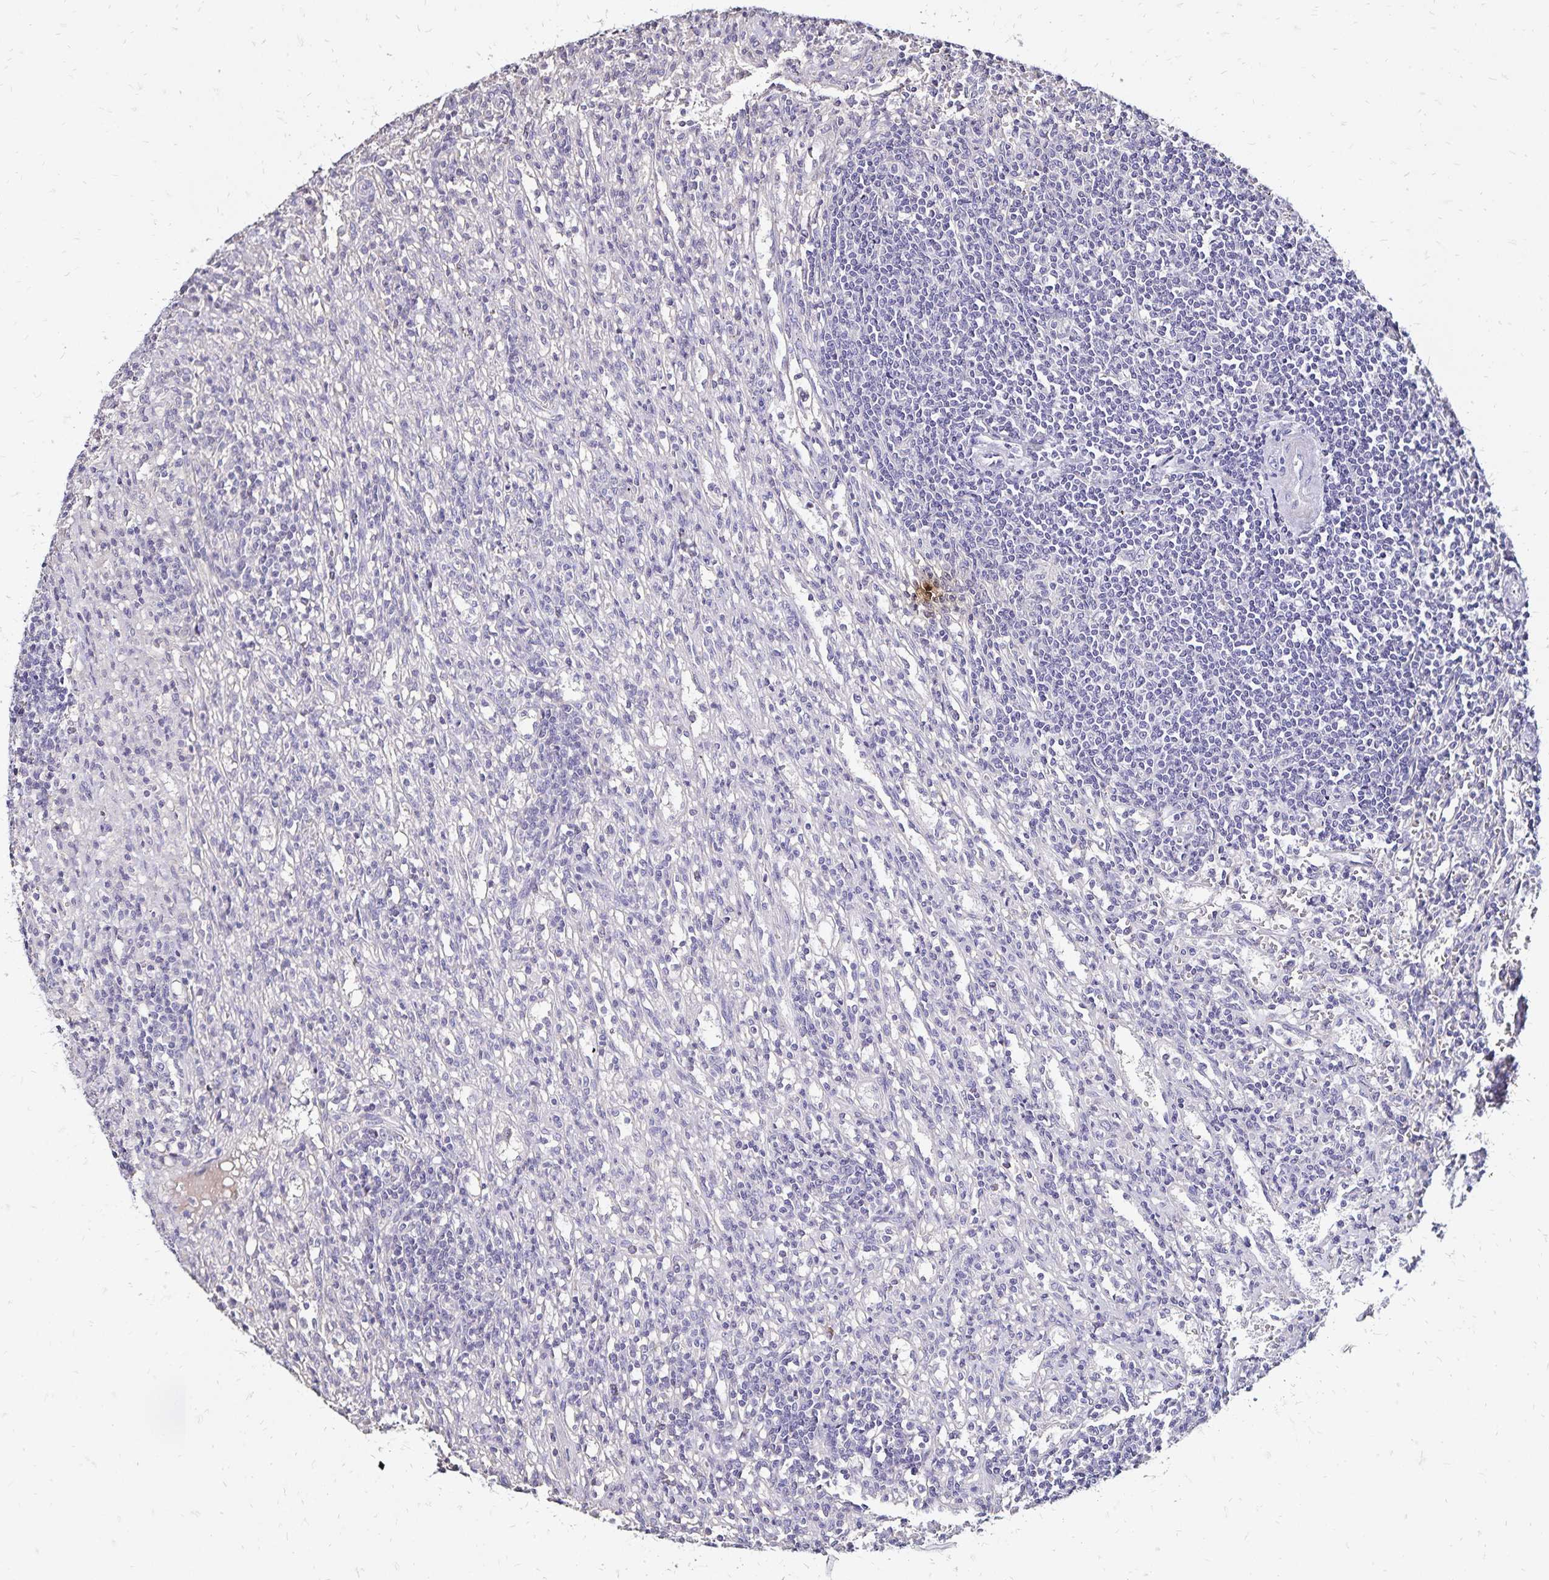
{"staining": {"intensity": "negative", "quantity": "none", "location": "none"}, "tissue": "lymphoma", "cell_type": "Tumor cells", "image_type": "cancer", "snomed": [{"axis": "morphology", "description": "Malignant lymphoma, non-Hodgkin's type, Low grade"}, {"axis": "topography", "description": "Spleen"}], "caption": "An immunohistochemistry (IHC) image of low-grade malignant lymphoma, non-Hodgkin's type is shown. There is no staining in tumor cells of low-grade malignant lymphoma, non-Hodgkin's type.", "gene": "SLC5A1", "patient": {"sex": "male", "age": 76}}